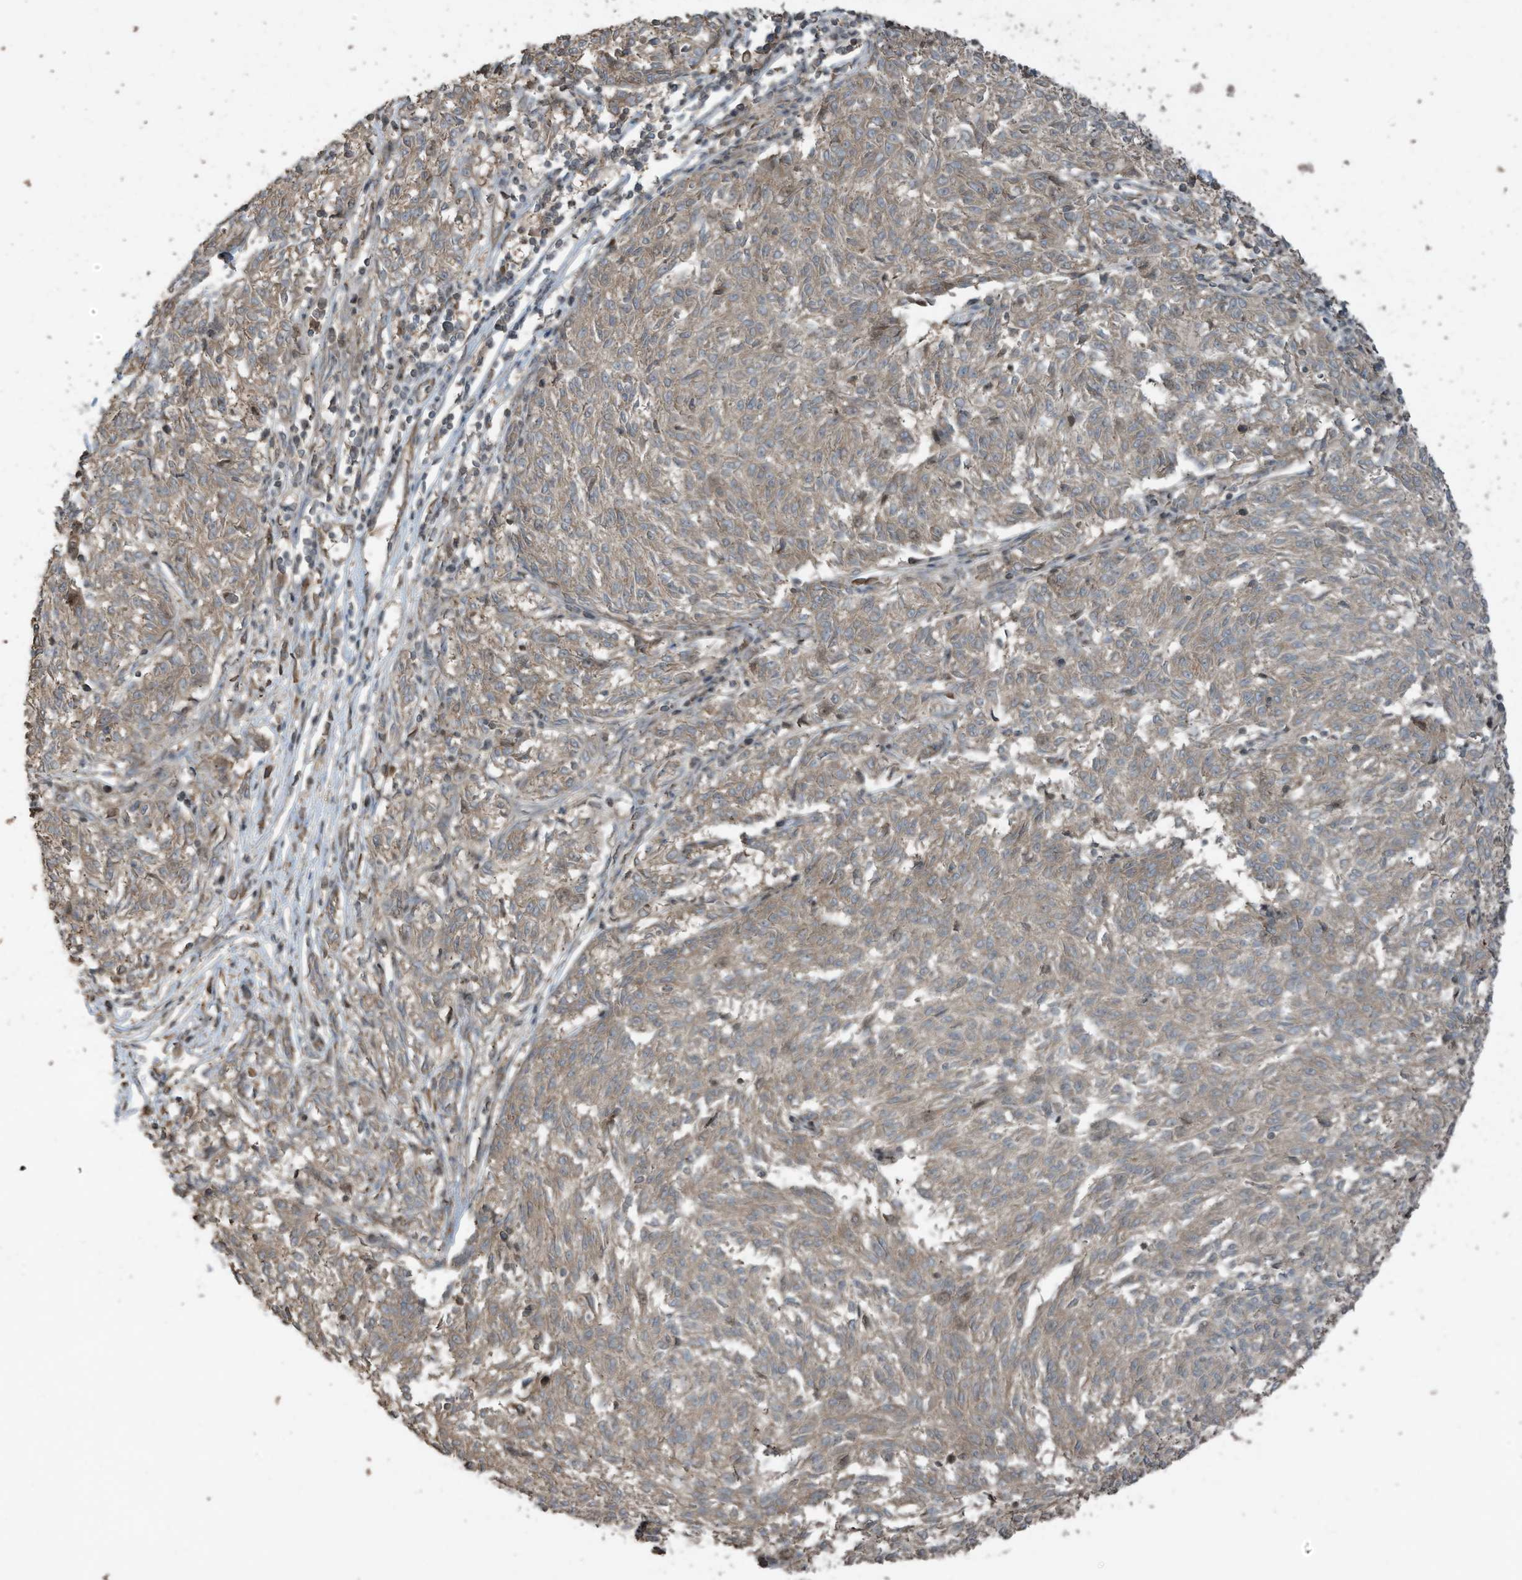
{"staining": {"intensity": "moderate", "quantity": ">75%", "location": "cytoplasmic/membranous"}, "tissue": "melanoma", "cell_type": "Tumor cells", "image_type": "cancer", "snomed": [{"axis": "morphology", "description": "Malignant melanoma, NOS"}, {"axis": "topography", "description": "Skin"}], "caption": "Brown immunohistochemical staining in human melanoma displays moderate cytoplasmic/membranous positivity in about >75% of tumor cells.", "gene": "ZNF653", "patient": {"sex": "female", "age": 72}}